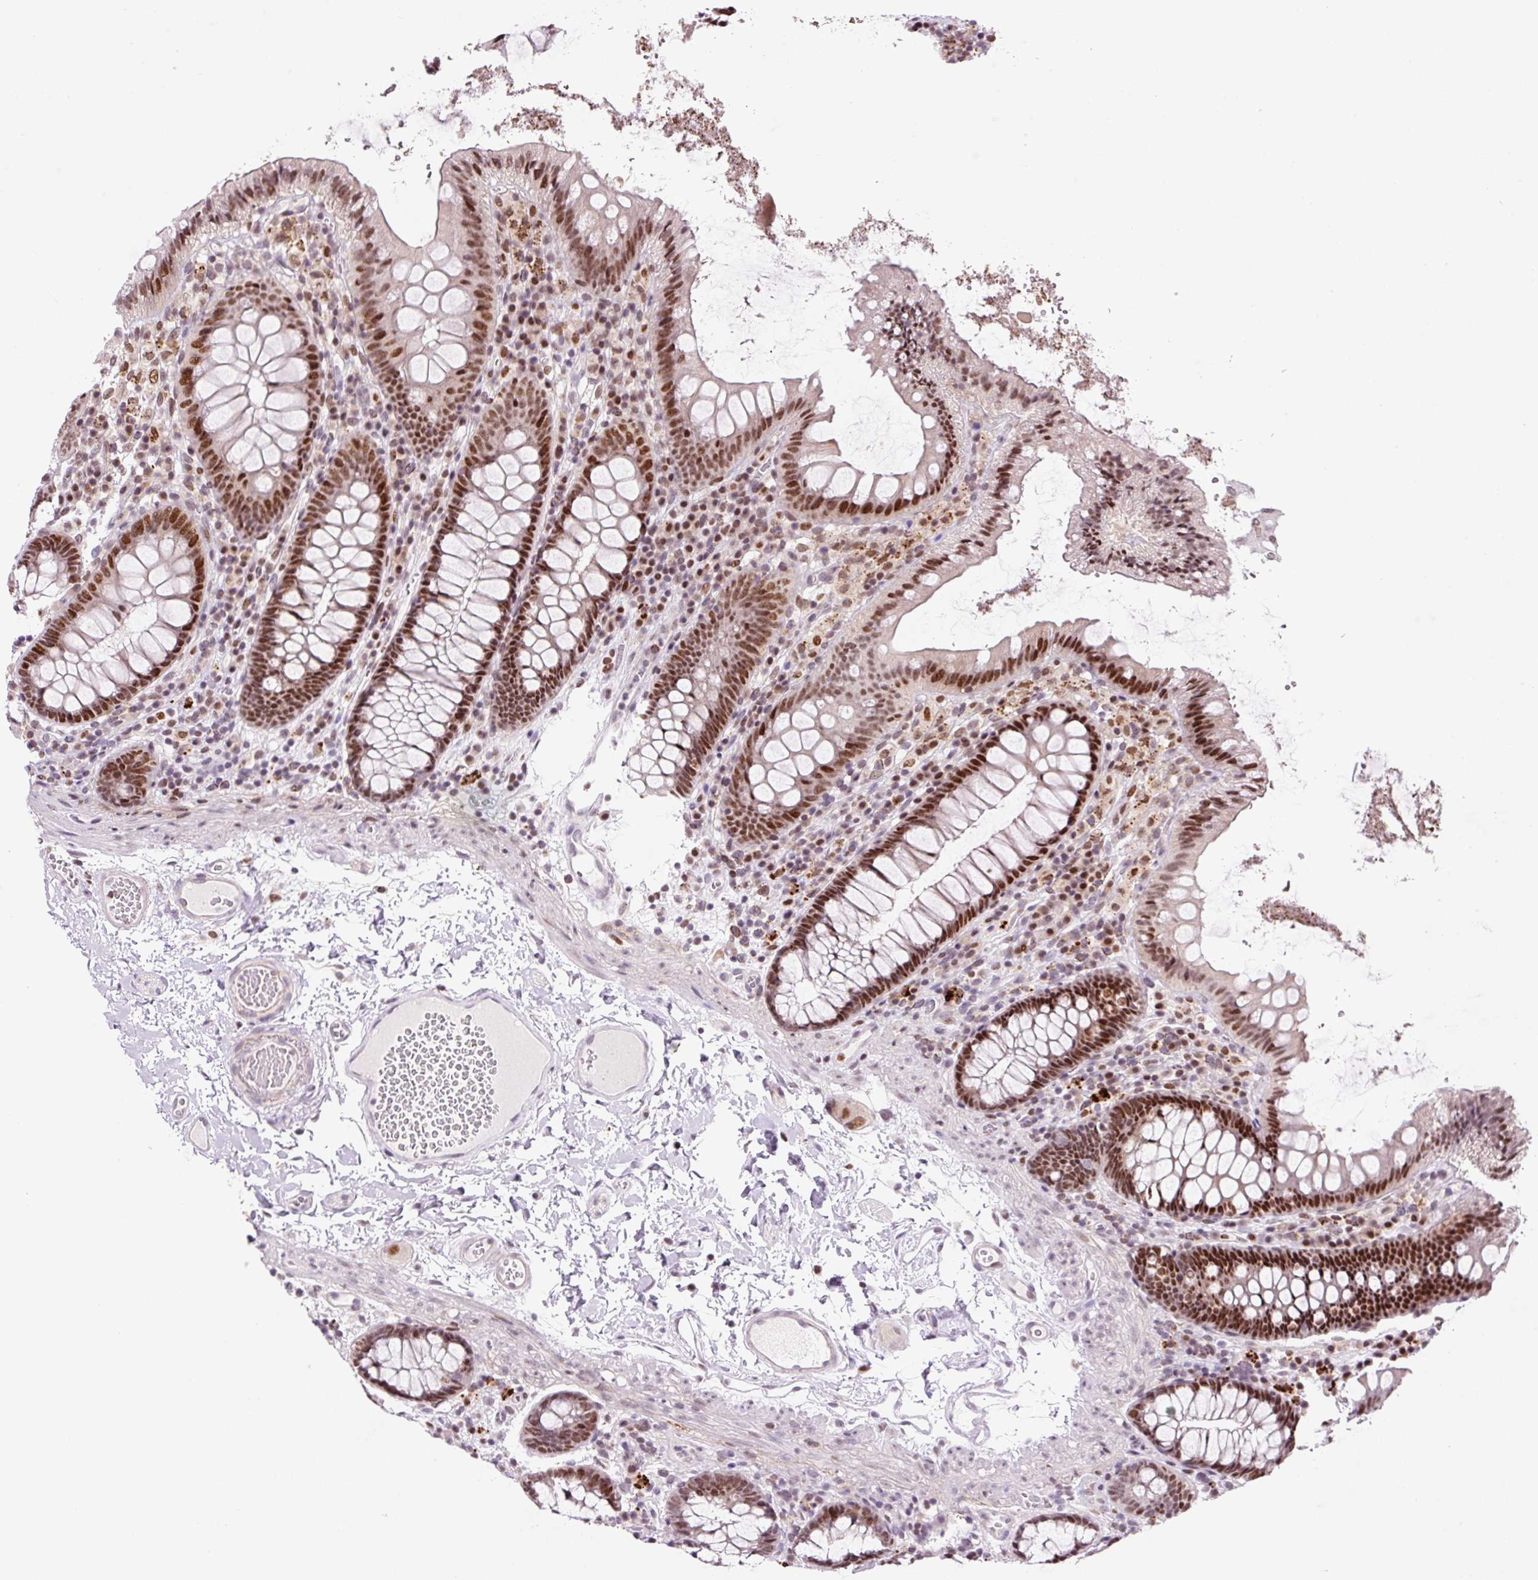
{"staining": {"intensity": "negative", "quantity": "none", "location": "none"}, "tissue": "colon", "cell_type": "Endothelial cells", "image_type": "normal", "snomed": [{"axis": "morphology", "description": "Normal tissue, NOS"}, {"axis": "topography", "description": "Colon"}], "caption": "Endothelial cells are negative for protein expression in benign human colon. (Brightfield microscopy of DAB (3,3'-diaminobenzidine) immunohistochemistry at high magnification).", "gene": "CCNL2", "patient": {"sex": "male", "age": 84}}